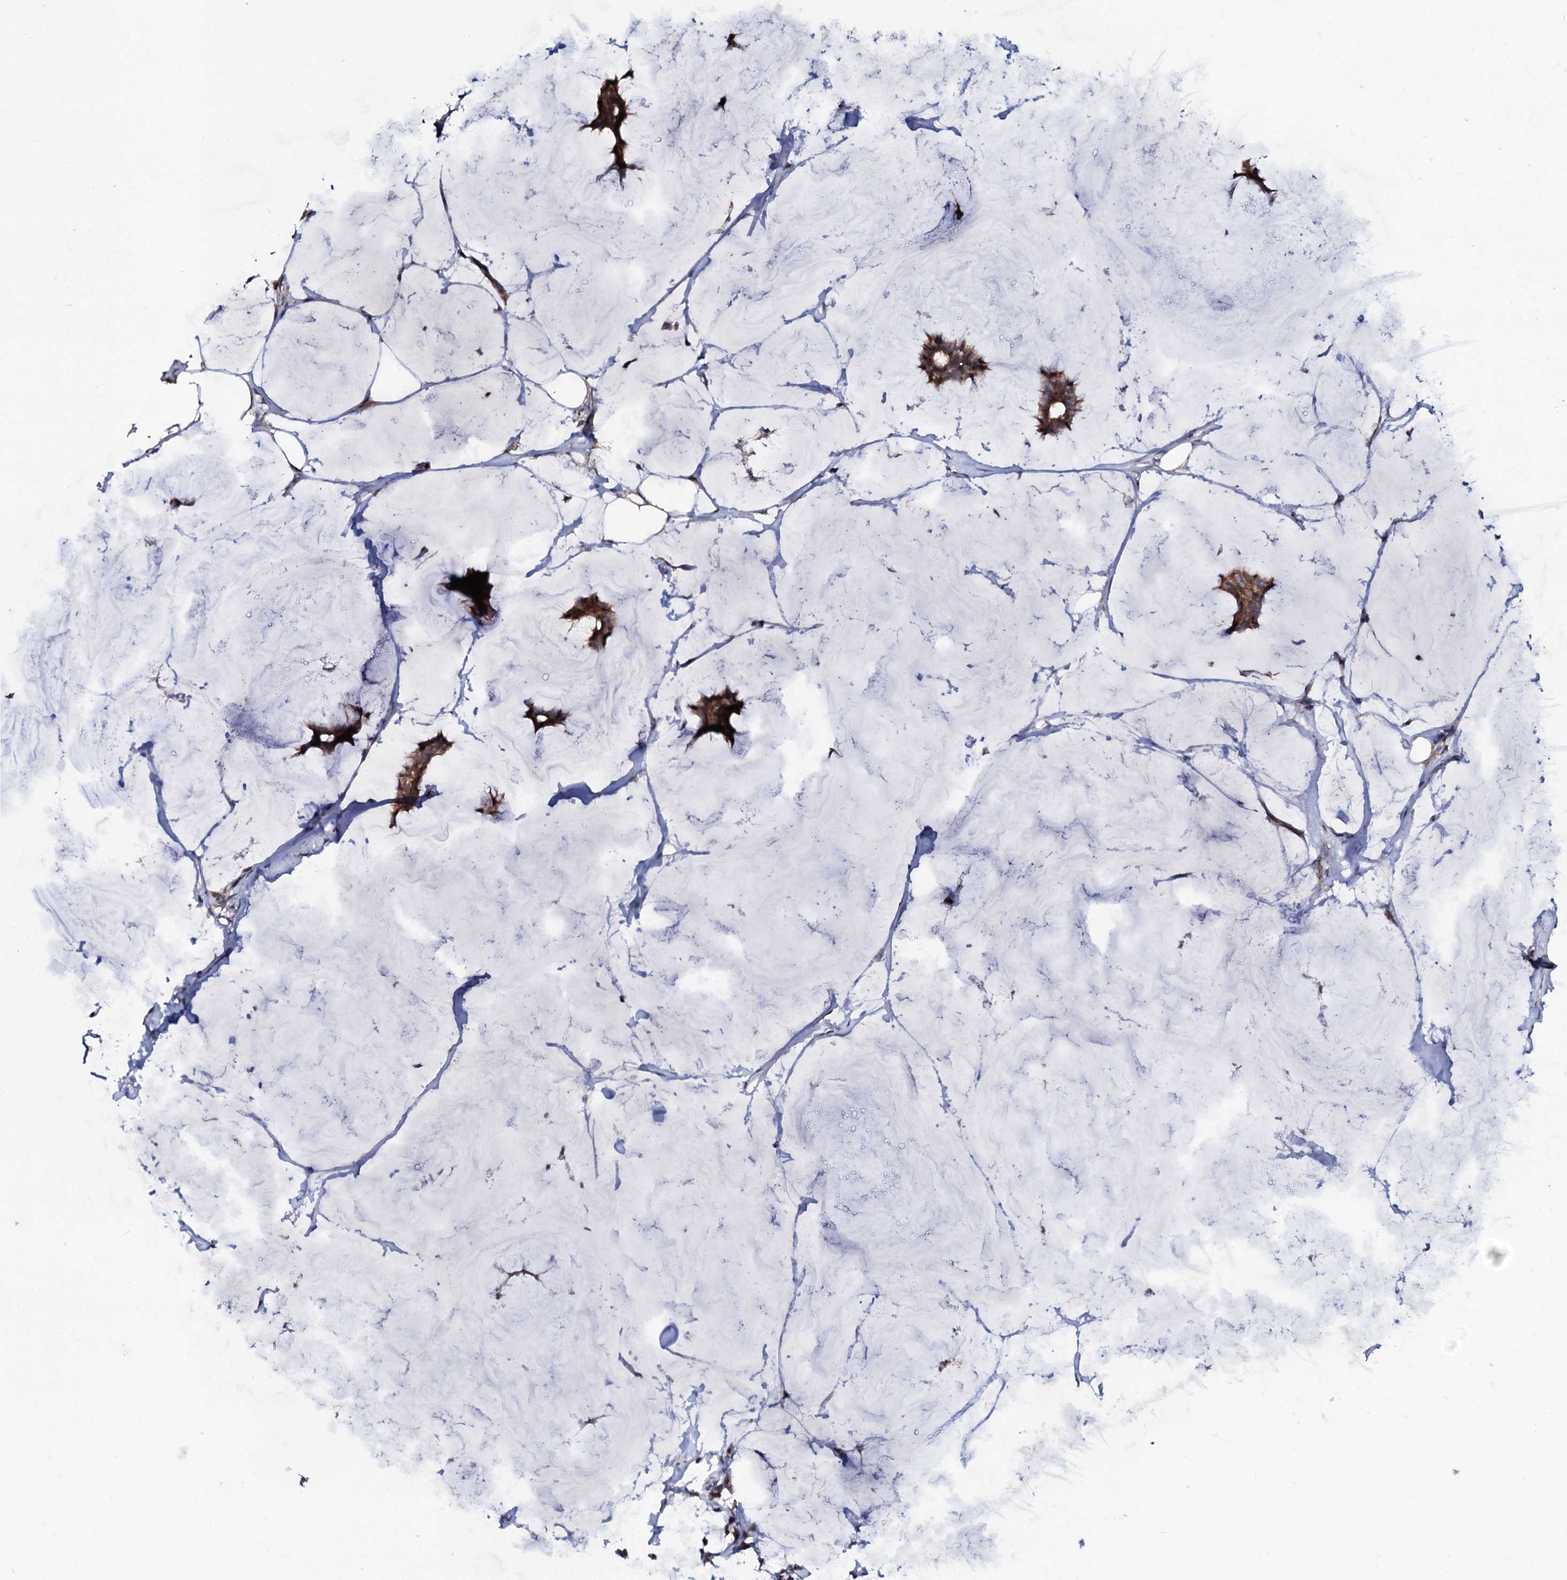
{"staining": {"intensity": "moderate", "quantity": ">75%", "location": "cytoplasmic/membranous"}, "tissue": "breast cancer", "cell_type": "Tumor cells", "image_type": "cancer", "snomed": [{"axis": "morphology", "description": "Duct carcinoma"}, {"axis": "topography", "description": "Breast"}], "caption": "DAB (3,3'-diaminobenzidine) immunohistochemical staining of breast cancer demonstrates moderate cytoplasmic/membranous protein staining in approximately >75% of tumor cells. (DAB IHC, brown staining for protein, blue staining for nuclei).", "gene": "COG6", "patient": {"sex": "female", "age": 93}}